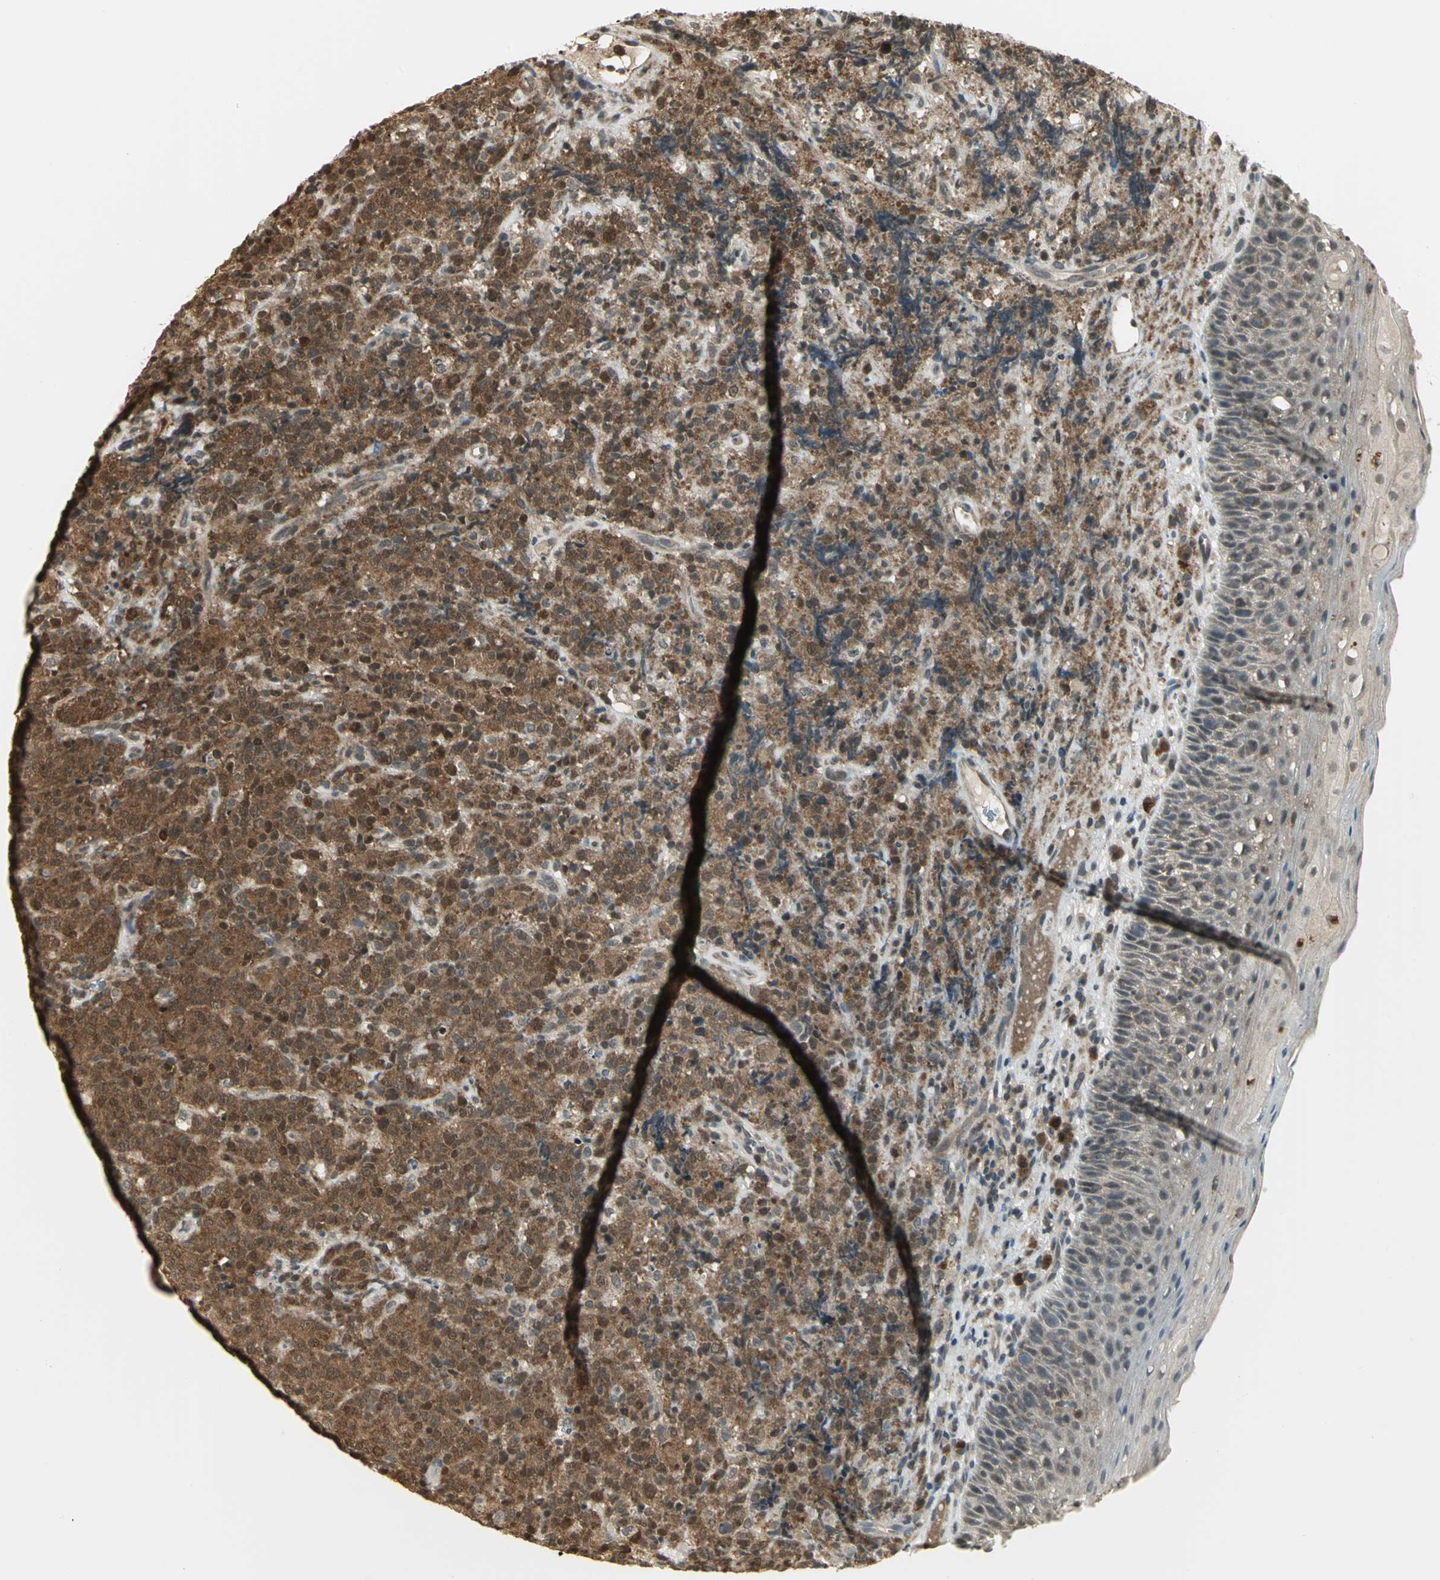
{"staining": {"intensity": "moderate", "quantity": ">75%", "location": "cytoplasmic/membranous,nuclear"}, "tissue": "lymphoma", "cell_type": "Tumor cells", "image_type": "cancer", "snomed": [{"axis": "morphology", "description": "Malignant lymphoma, non-Hodgkin's type, High grade"}, {"axis": "topography", "description": "Tonsil"}], "caption": "Immunohistochemistry (IHC) micrograph of neoplastic tissue: malignant lymphoma, non-Hodgkin's type (high-grade) stained using IHC shows medium levels of moderate protein expression localized specifically in the cytoplasmic/membranous and nuclear of tumor cells, appearing as a cytoplasmic/membranous and nuclear brown color.", "gene": "CDC34", "patient": {"sex": "female", "age": 36}}